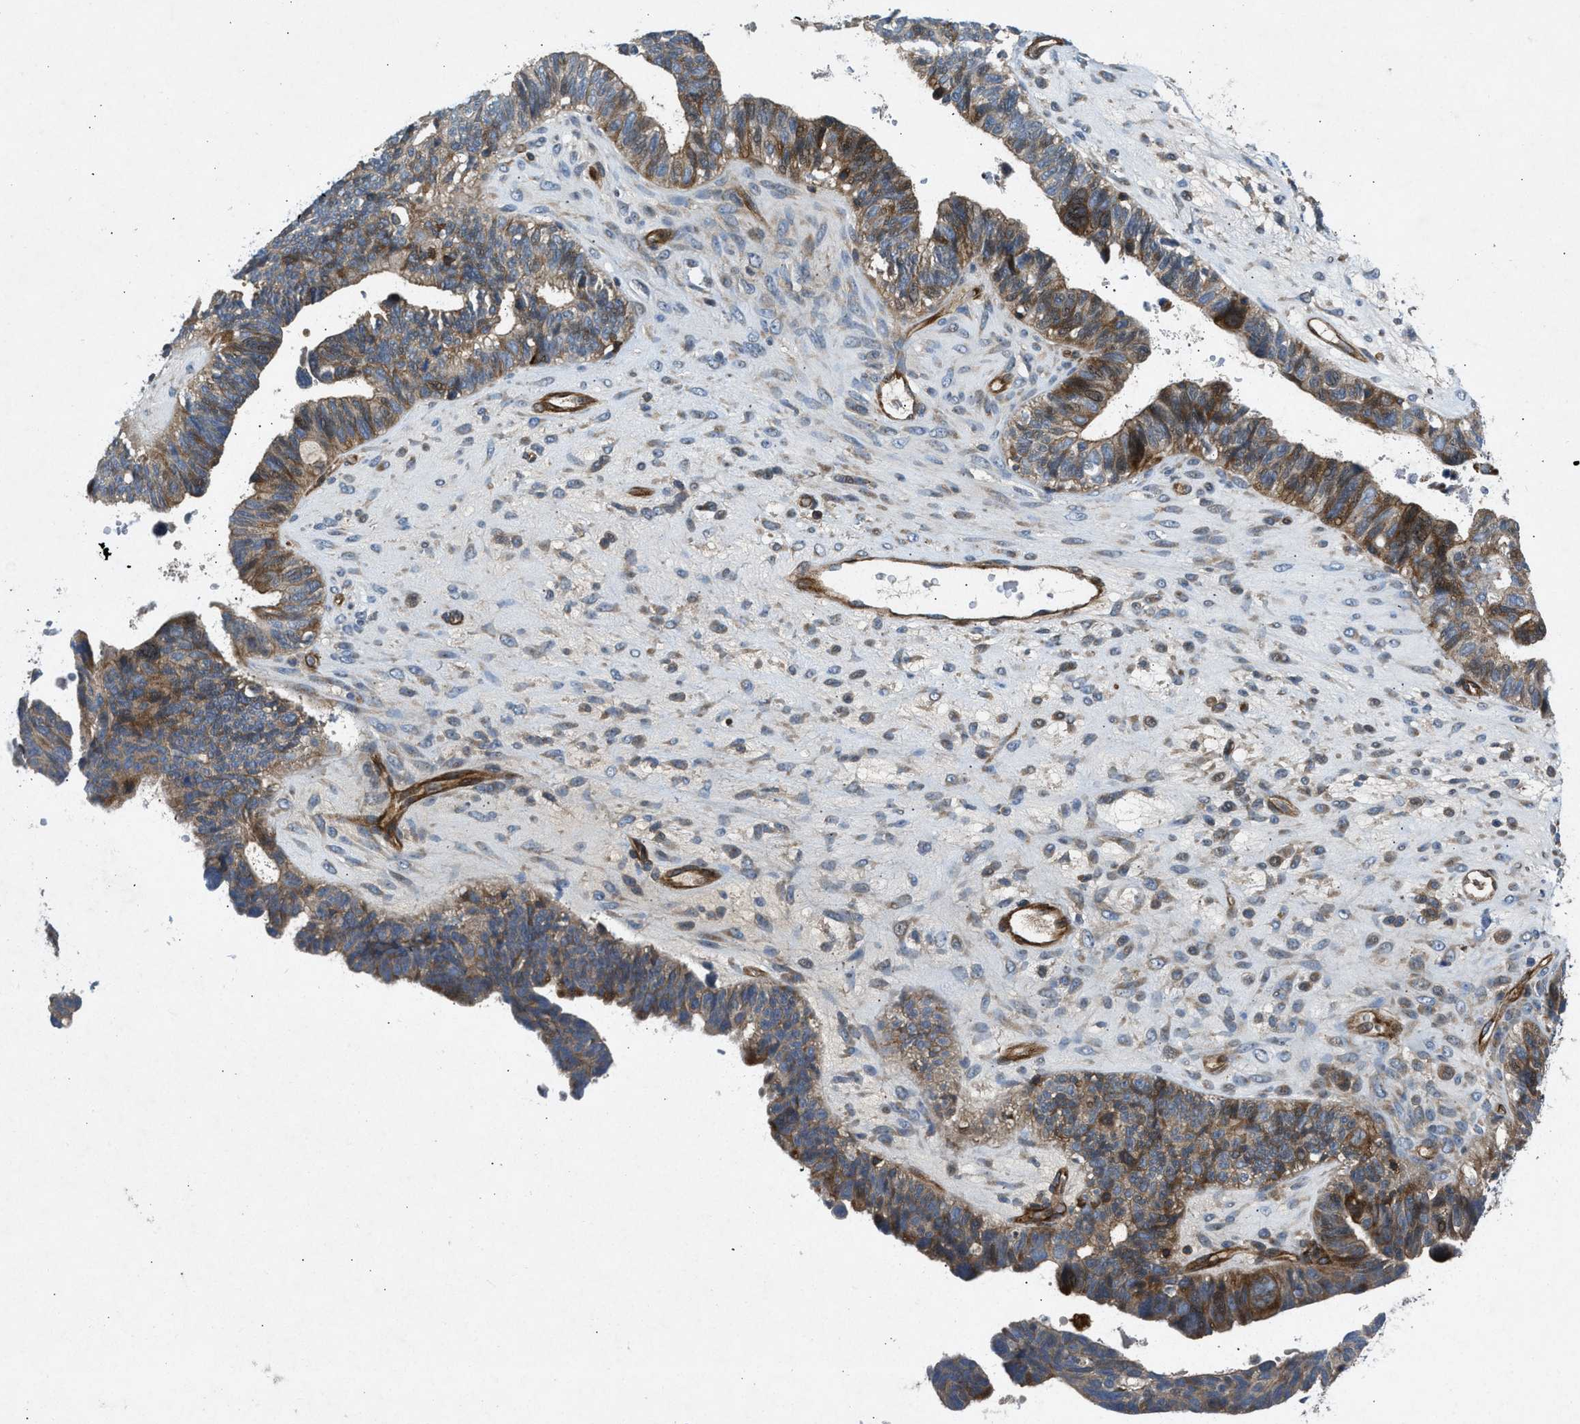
{"staining": {"intensity": "moderate", "quantity": ">75%", "location": "cytoplasmic/membranous"}, "tissue": "ovarian cancer", "cell_type": "Tumor cells", "image_type": "cancer", "snomed": [{"axis": "morphology", "description": "Cystadenocarcinoma, serous, NOS"}, {"axis": "topography", "description": "Ovary"}], "caption": "Human ovarian cancer (serous cystadenocarcinoma) stained for a protein (brown) displays moderate cytoplasmic/membranous positive expression in approximately >75% of tumor cells.", "gene": "NYNRIN", "patient": {"sex": "female", "age": 79}}